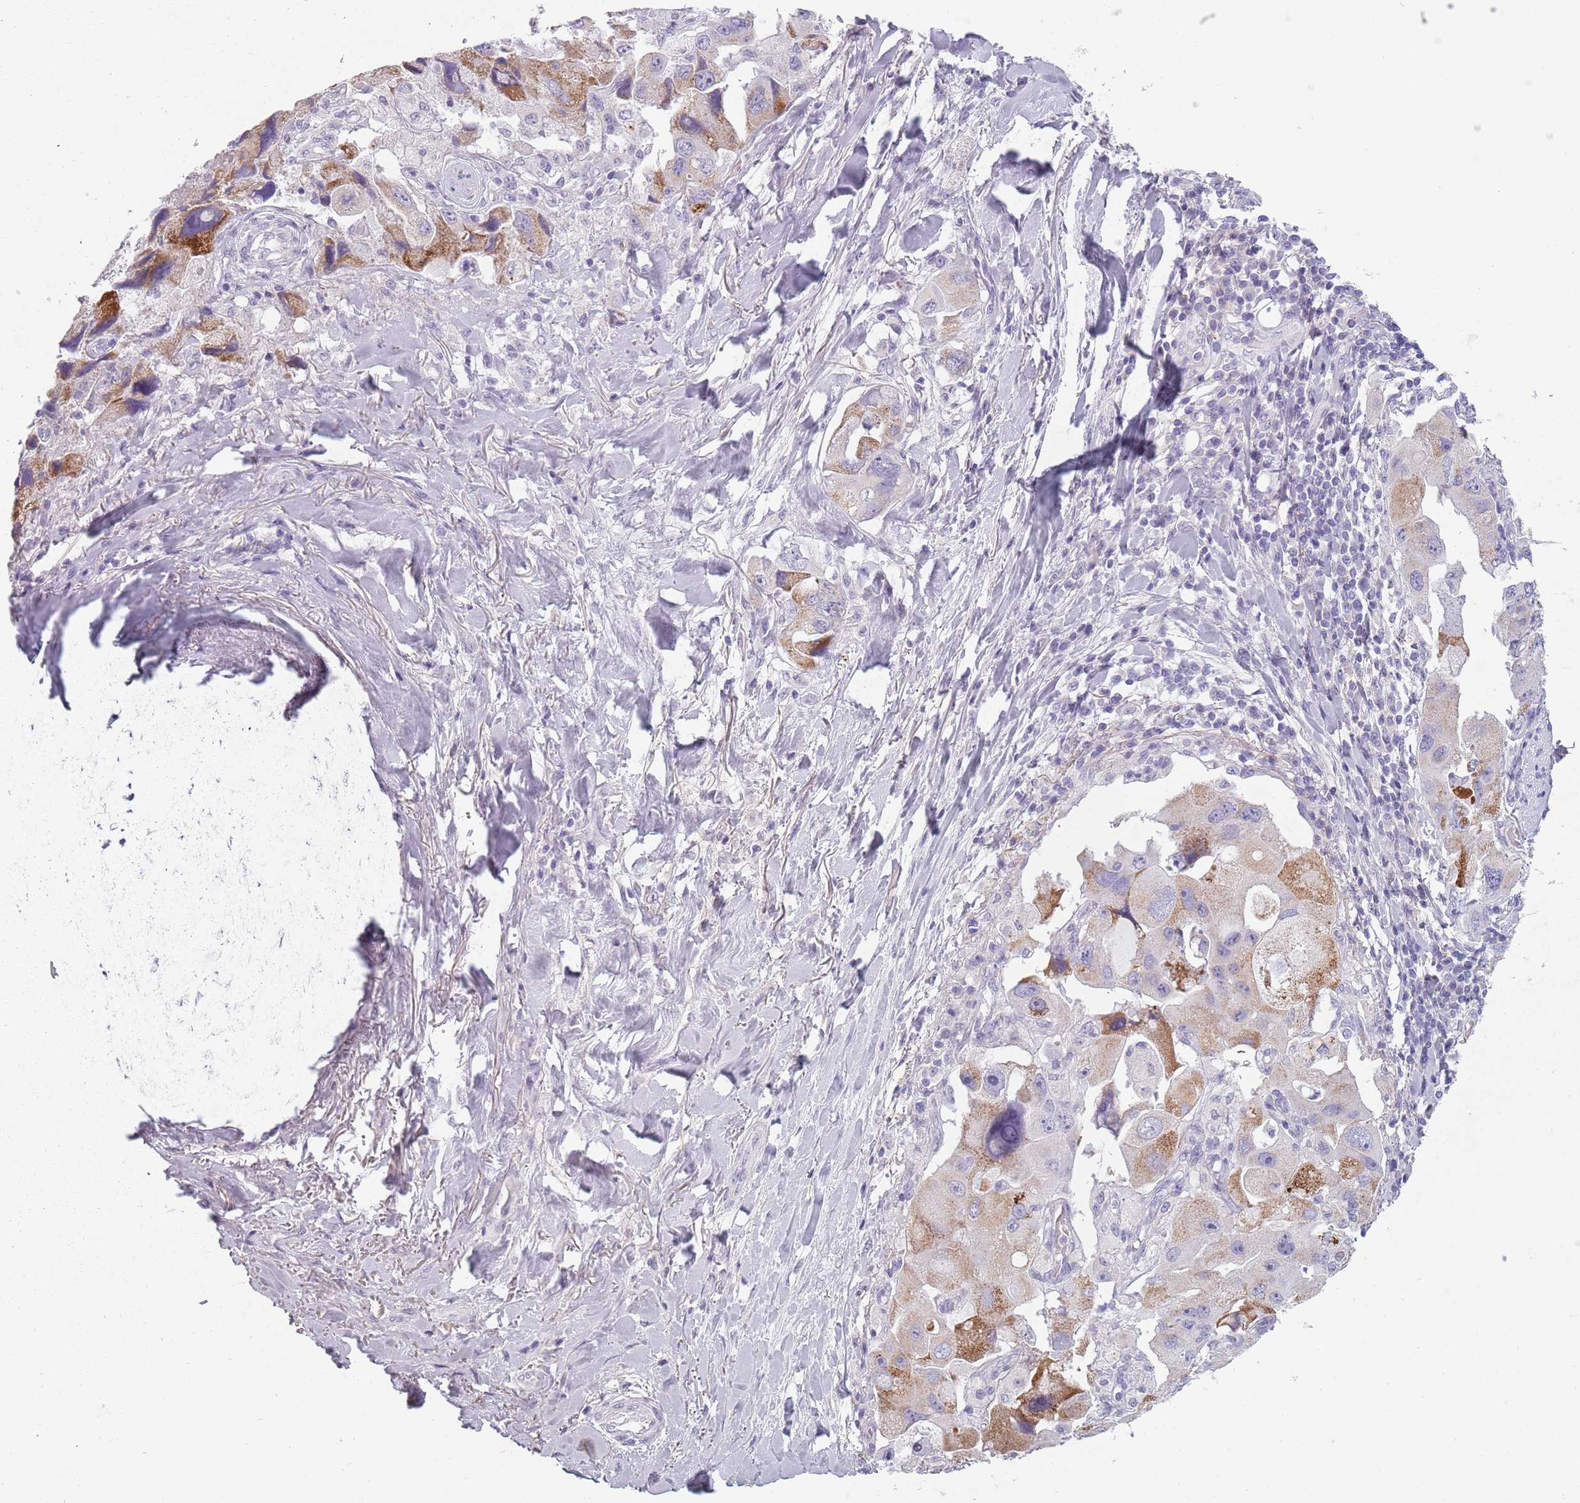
{"staining": {"intensity": "moderate", "quantity": "25%-75%", "location": "cytoplasmic/membranous"}, "tissue": "lung cancer", "cell_type": "Tumor cells", "image_type": "cancer", "snomed": [{"axis": "morphology", "description": "Adenocarcinoma, NOS"}, {"axis": "topography", "description": "Lung"}], "caption": "Immunohistochemical staining of human adenocarcinoma (lung) shows medium levels of moderate cytoplasmic/membranous positivity in approximately 25%-75% of tumor cells.", "gene": "MEGF8", "patient": {"sex": "female", "age": 54}}